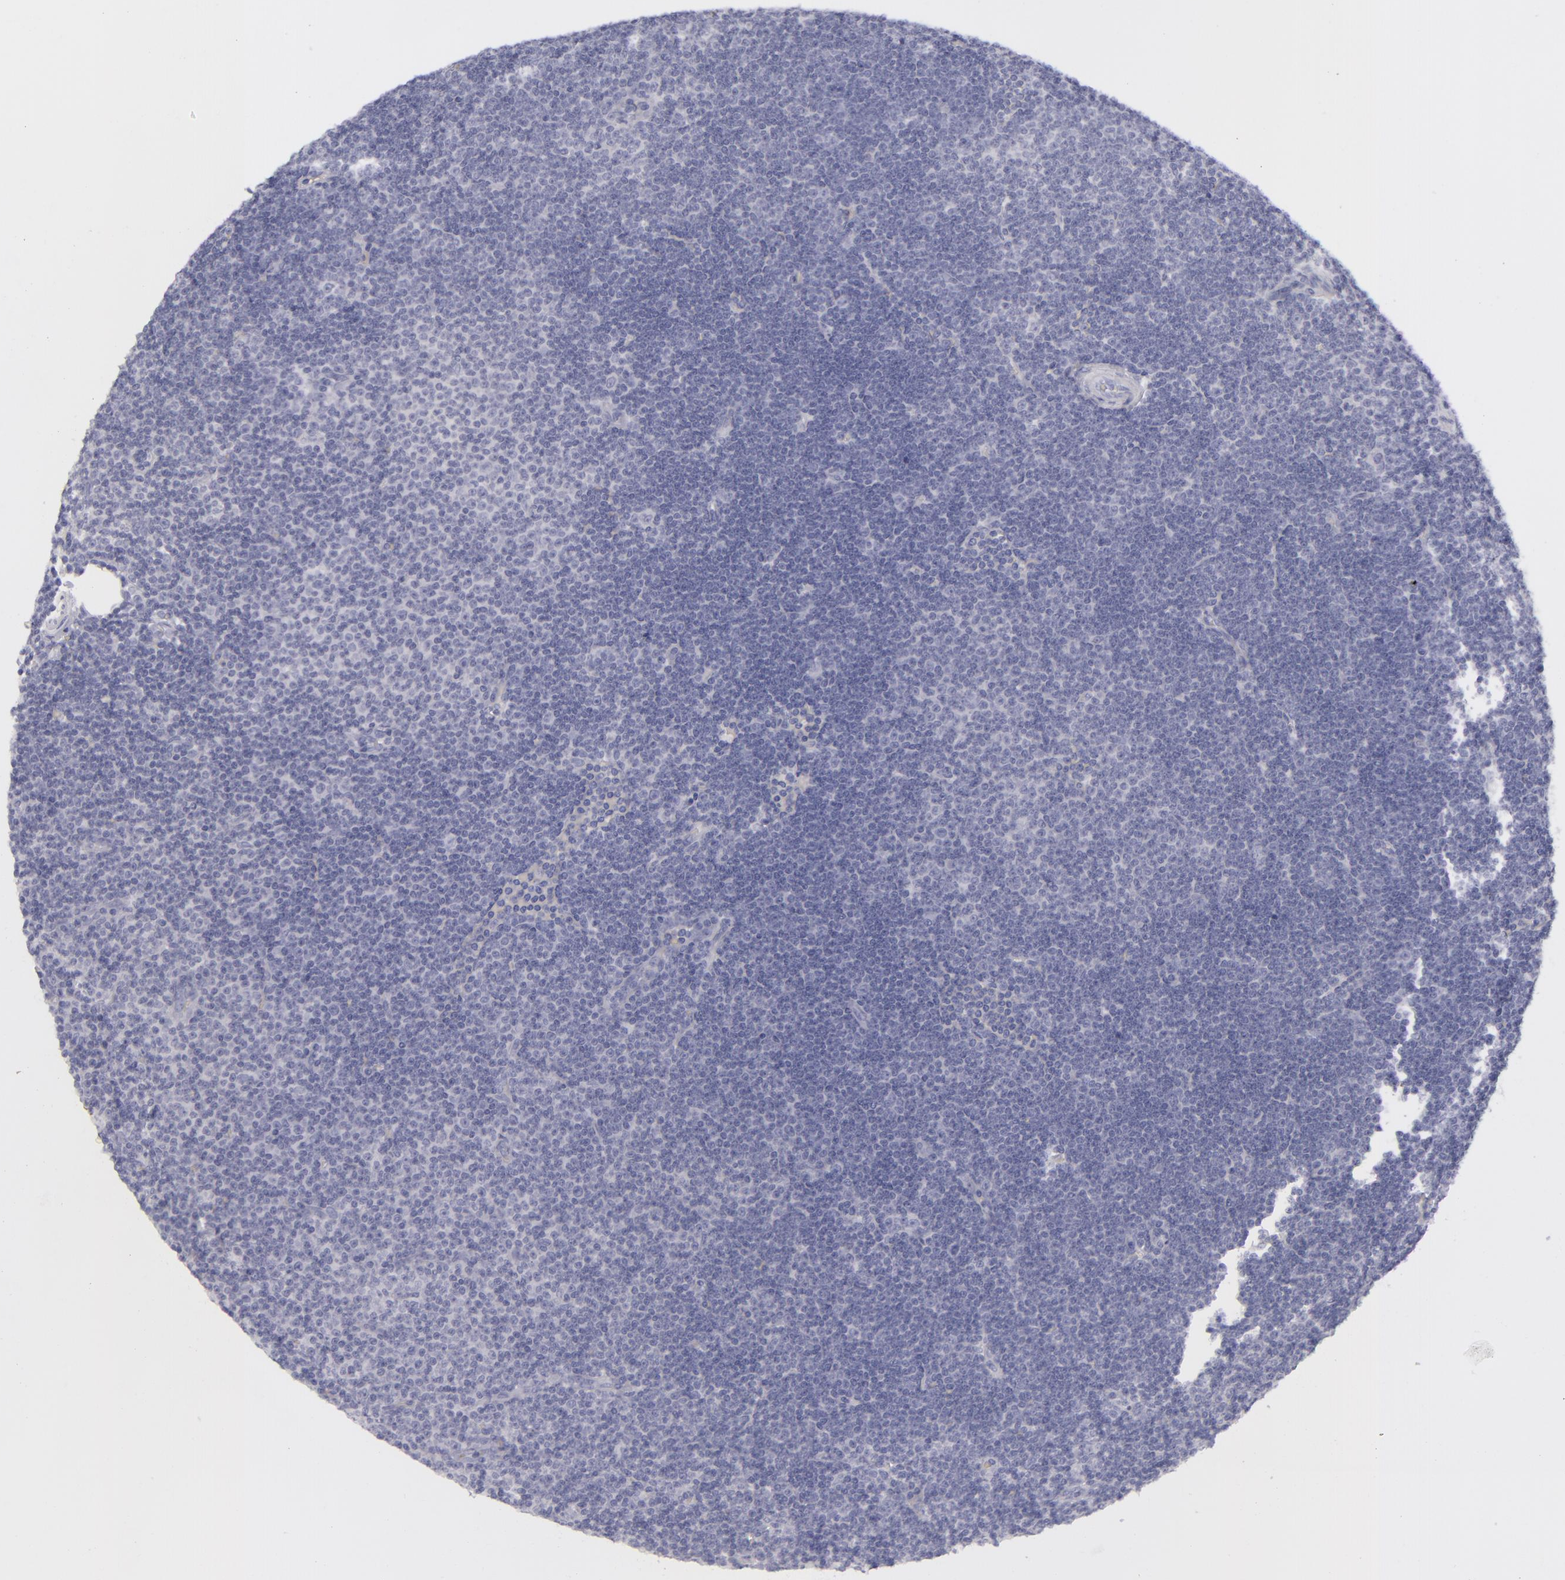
{"staining": {"intensity": "negative", "quantity": "none", "location": "none"}, "tissue": "lymphoma", "cell_type": "Tumor cells", "image_type": "cancer", "snomed": [{"axis": "morphology", "description": "Malignant lymphoma, non-Hodgkin's type, Low grade"}, {"axis": "topography", "description": "Lymph node"}], "caption": "There is no significant staining in tumor cells of lymphoma.", "gene": "DLG4", "patient": {"sex": "male", "age": 57}}